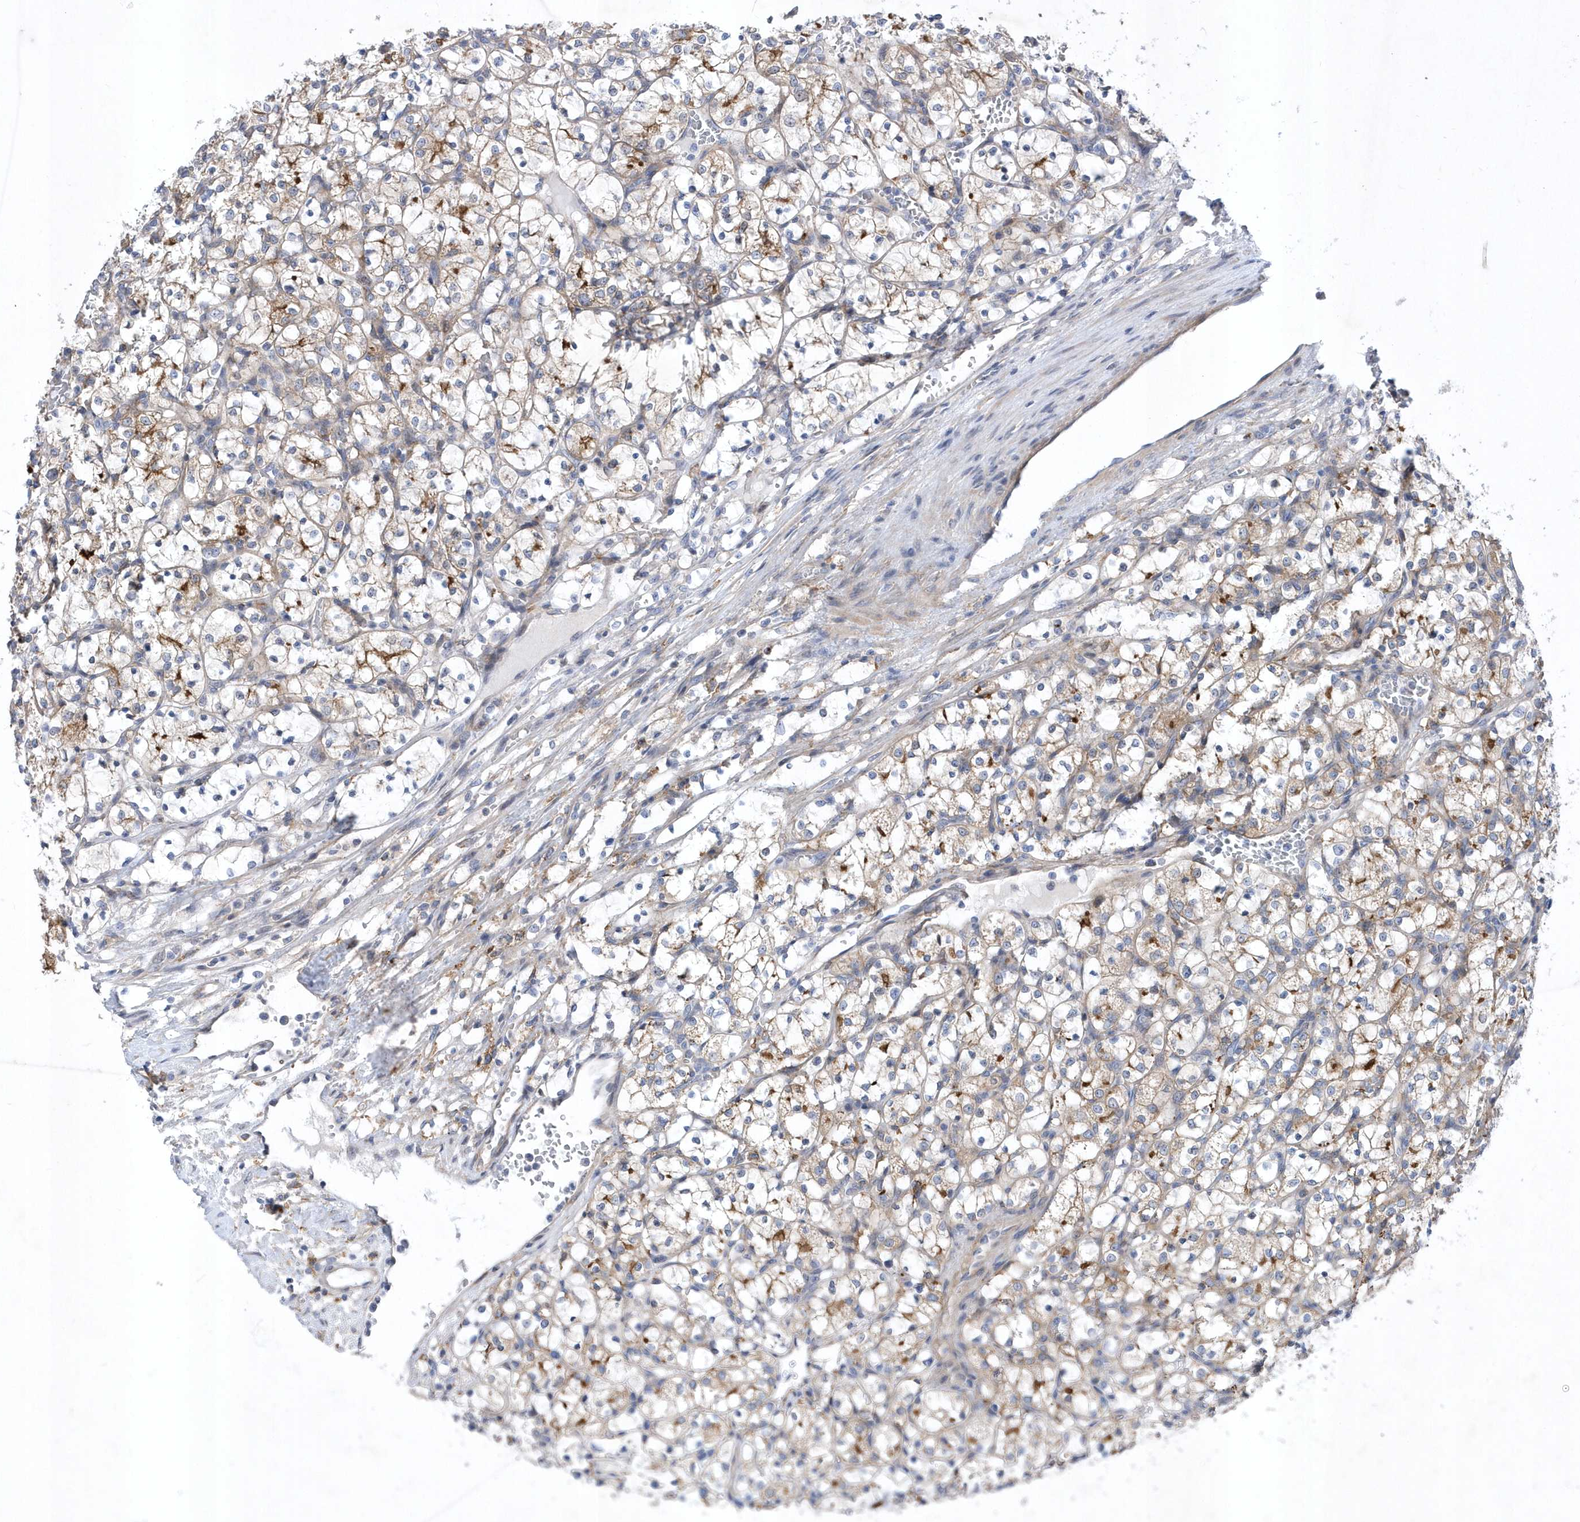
{"staining": {"intensity": "moderate", "quantity": "<25%", "location": "cytoplasmic/membranous"}, "tissue": "renal cancer", "cell_type": "Tumor cells", "image_type": "cancer", "snomed": [{"axis": "morphology", "description": "Adenocarcinoma, NOS"}, {"axis": "topography", "description": "Kidney"}], "caption": "A low amount of moderate cytoplasmic/membranous expression is present in about <25% of tumor cells in renal cancer (adenocarcinoma) tissue.", "gene": "LONRF2", "patient": {"sex": "female", "age": 69}}